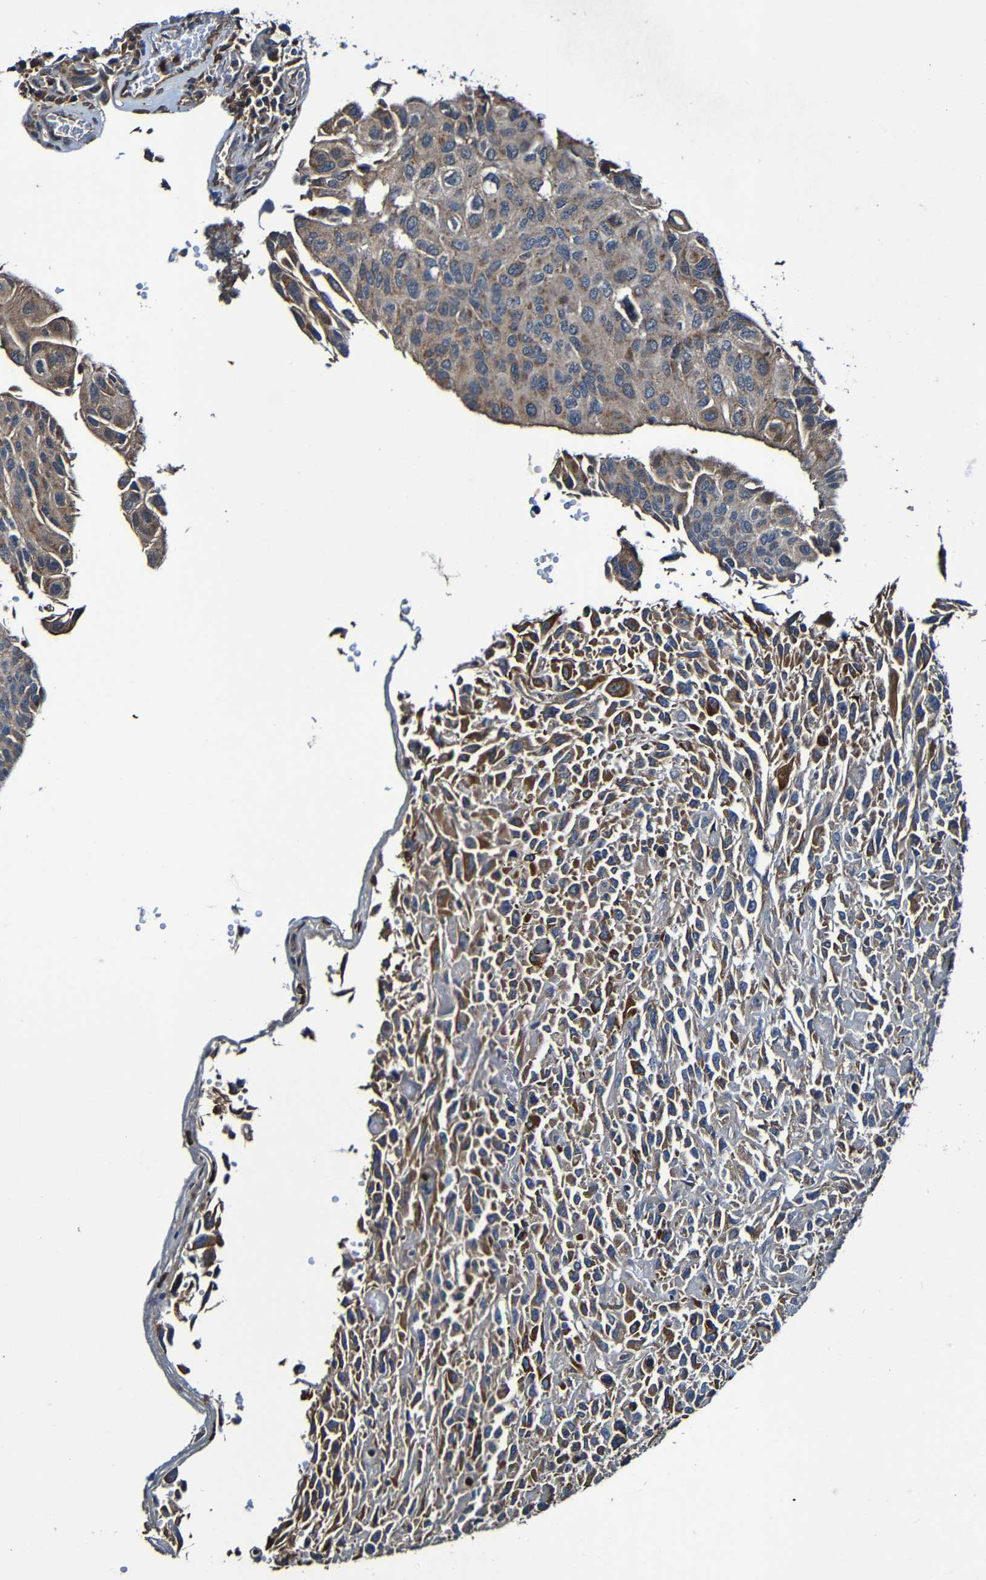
{"staining": {"intensity": "moderate", "quantity": "25%-75%", "location": "cytoplasmic/membranous"}, "tissue": "urothelial cancer", "cell_type": "Tumor cells", "image_type": "cancer", "snomed": [{"axis": "morphology", "description": "Urothelial carcinoma, High grade"}, {"axis": "topography", "description": "Urinary bladder"}], "caption": "A brown stain labels moderate cytoplasmic/membranous expression of a protein in urothelial cancer tumor cells. (DAB IHC with brightfield microscopy, high magnification).", "gene": "ADAM15", "patient": {"sex": "male", "age": 66}}